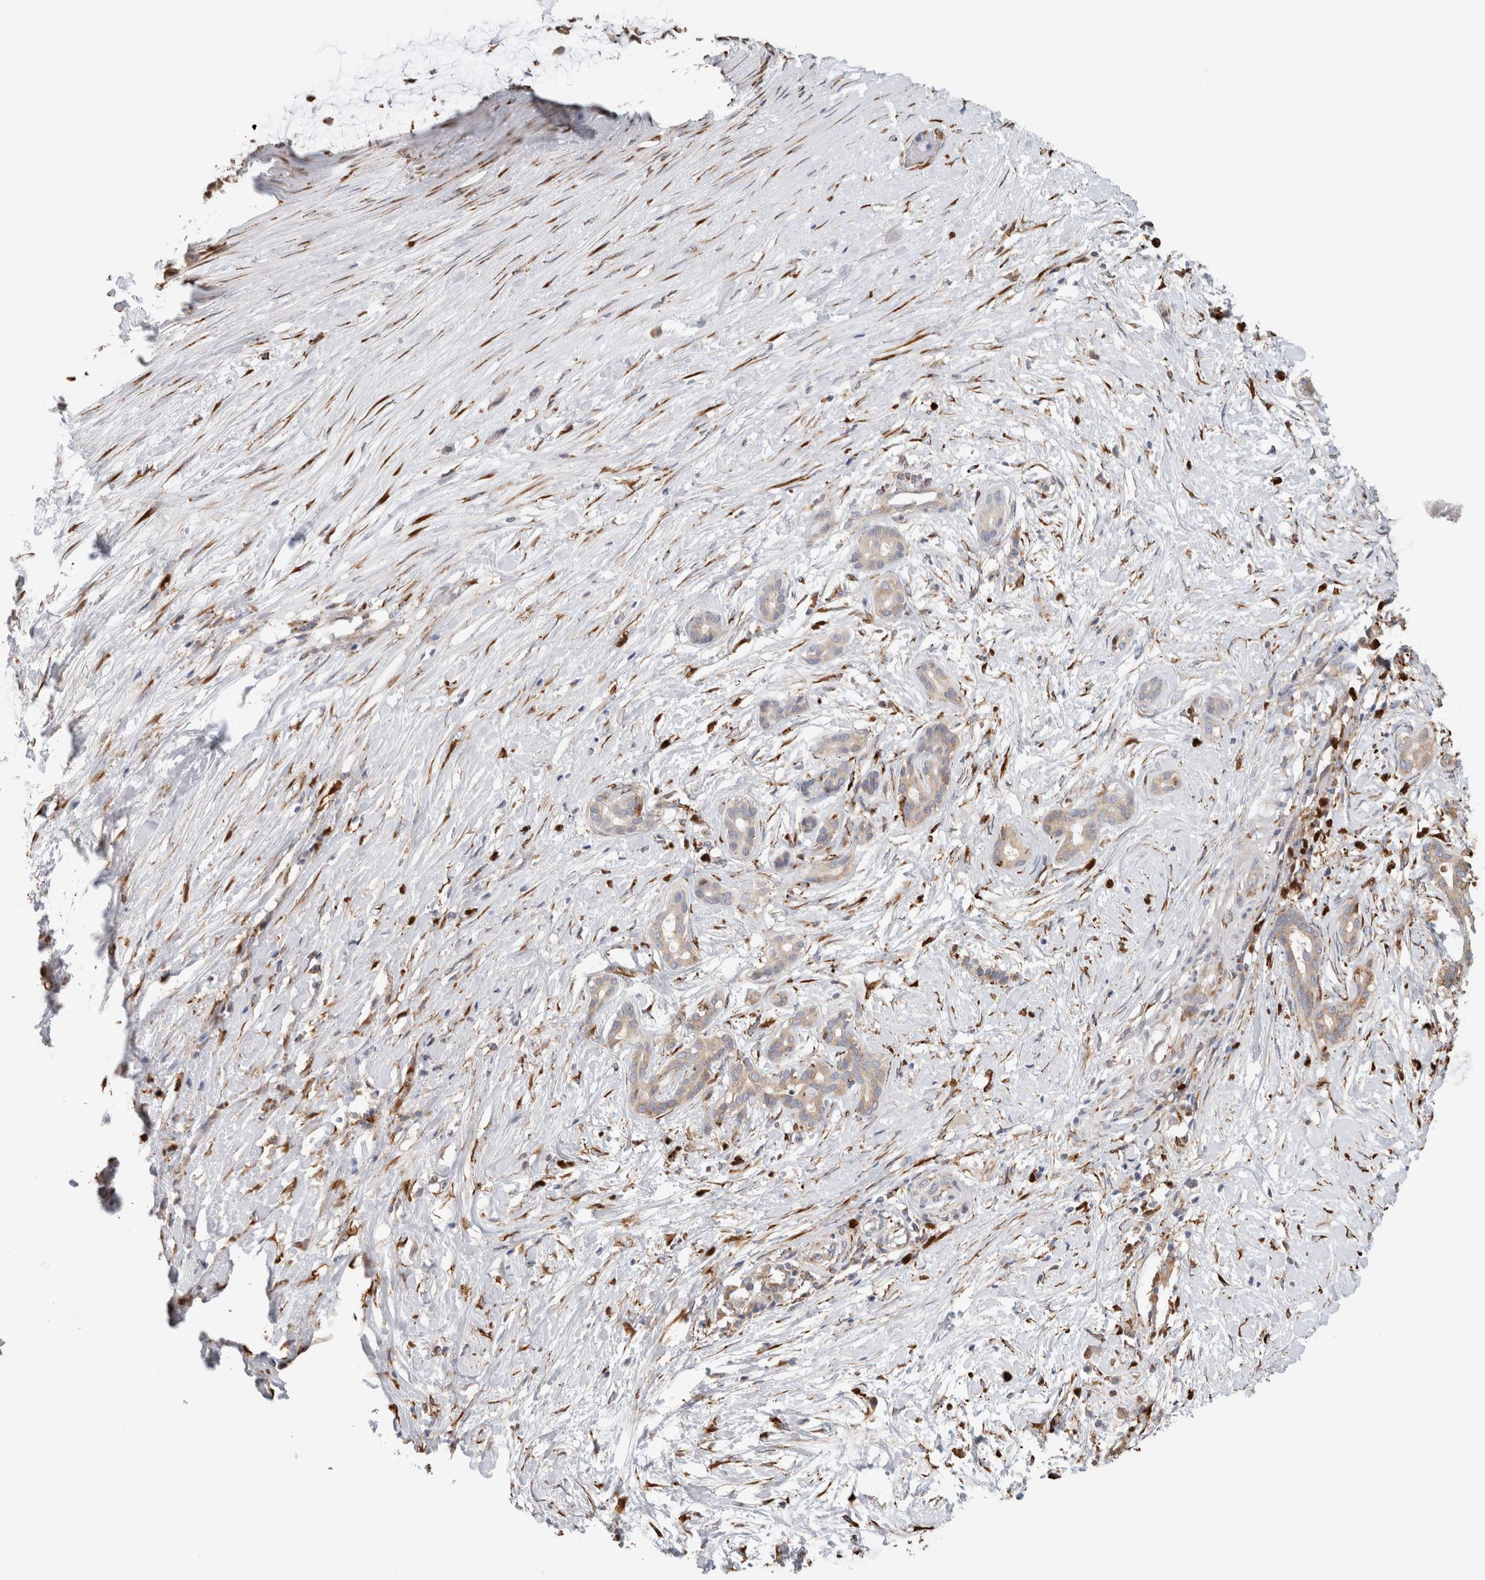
{"staining": {"intensity": "moderate", "quantity": "<25%", "location": "cytoplasmic/membranous"}, "tissue": "pancreatic cancer", "cell_type": "Tumor cells", "image_type": "cancer", "snomed": [{"axis": "morphology", "description": "Adenocarcinoma, NOS"}, {"axis": "topography", "description": "Pancreas"}], "caption": "Approximately <25% of tumor cells in adenocarcinoma (pancreatic) exhibit moderate cytoplasmic/membranous protein positivity as visualized by brown immunohistochemical staining.", "gene": "P4HA1", "patient": {"sex": "male", "age": 41}}